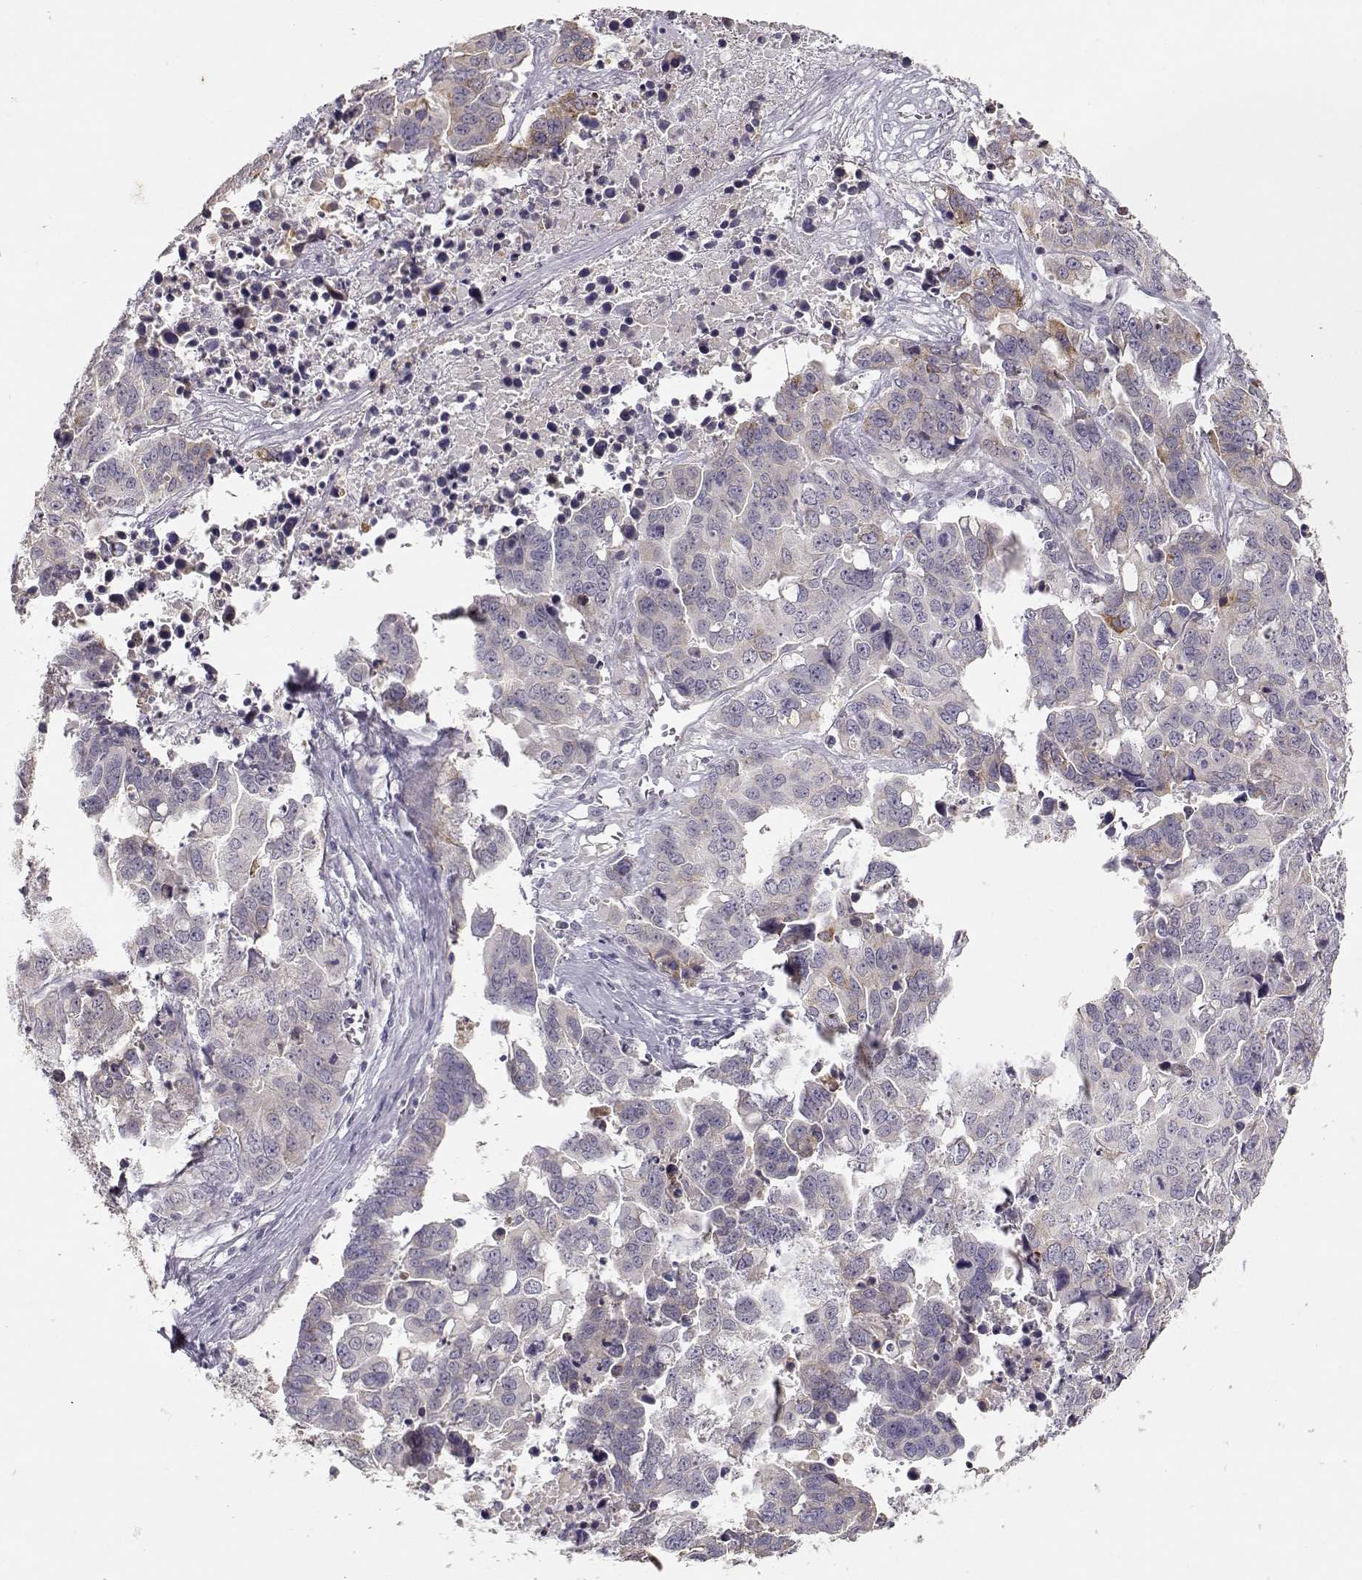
{"staining": {"intensity": "negative", "quantity": "none", "location": "none"}, "tissue": "ovarian cancer", "cell_type": "Tumor cells", "image_type": "cancer", "snomed": [{"axis": "morphology", "description": "Carcinoma, endometroid"}, {"axis": "topography", "description": "Ovary"}], "caption": "Ovarian cancer (endometroid carcinoma) was stained to show a protein in brown. There is no significant expression in tumor cells.", "gene": "LAMA5", "patient": {"sex": "female", "age": 78}}